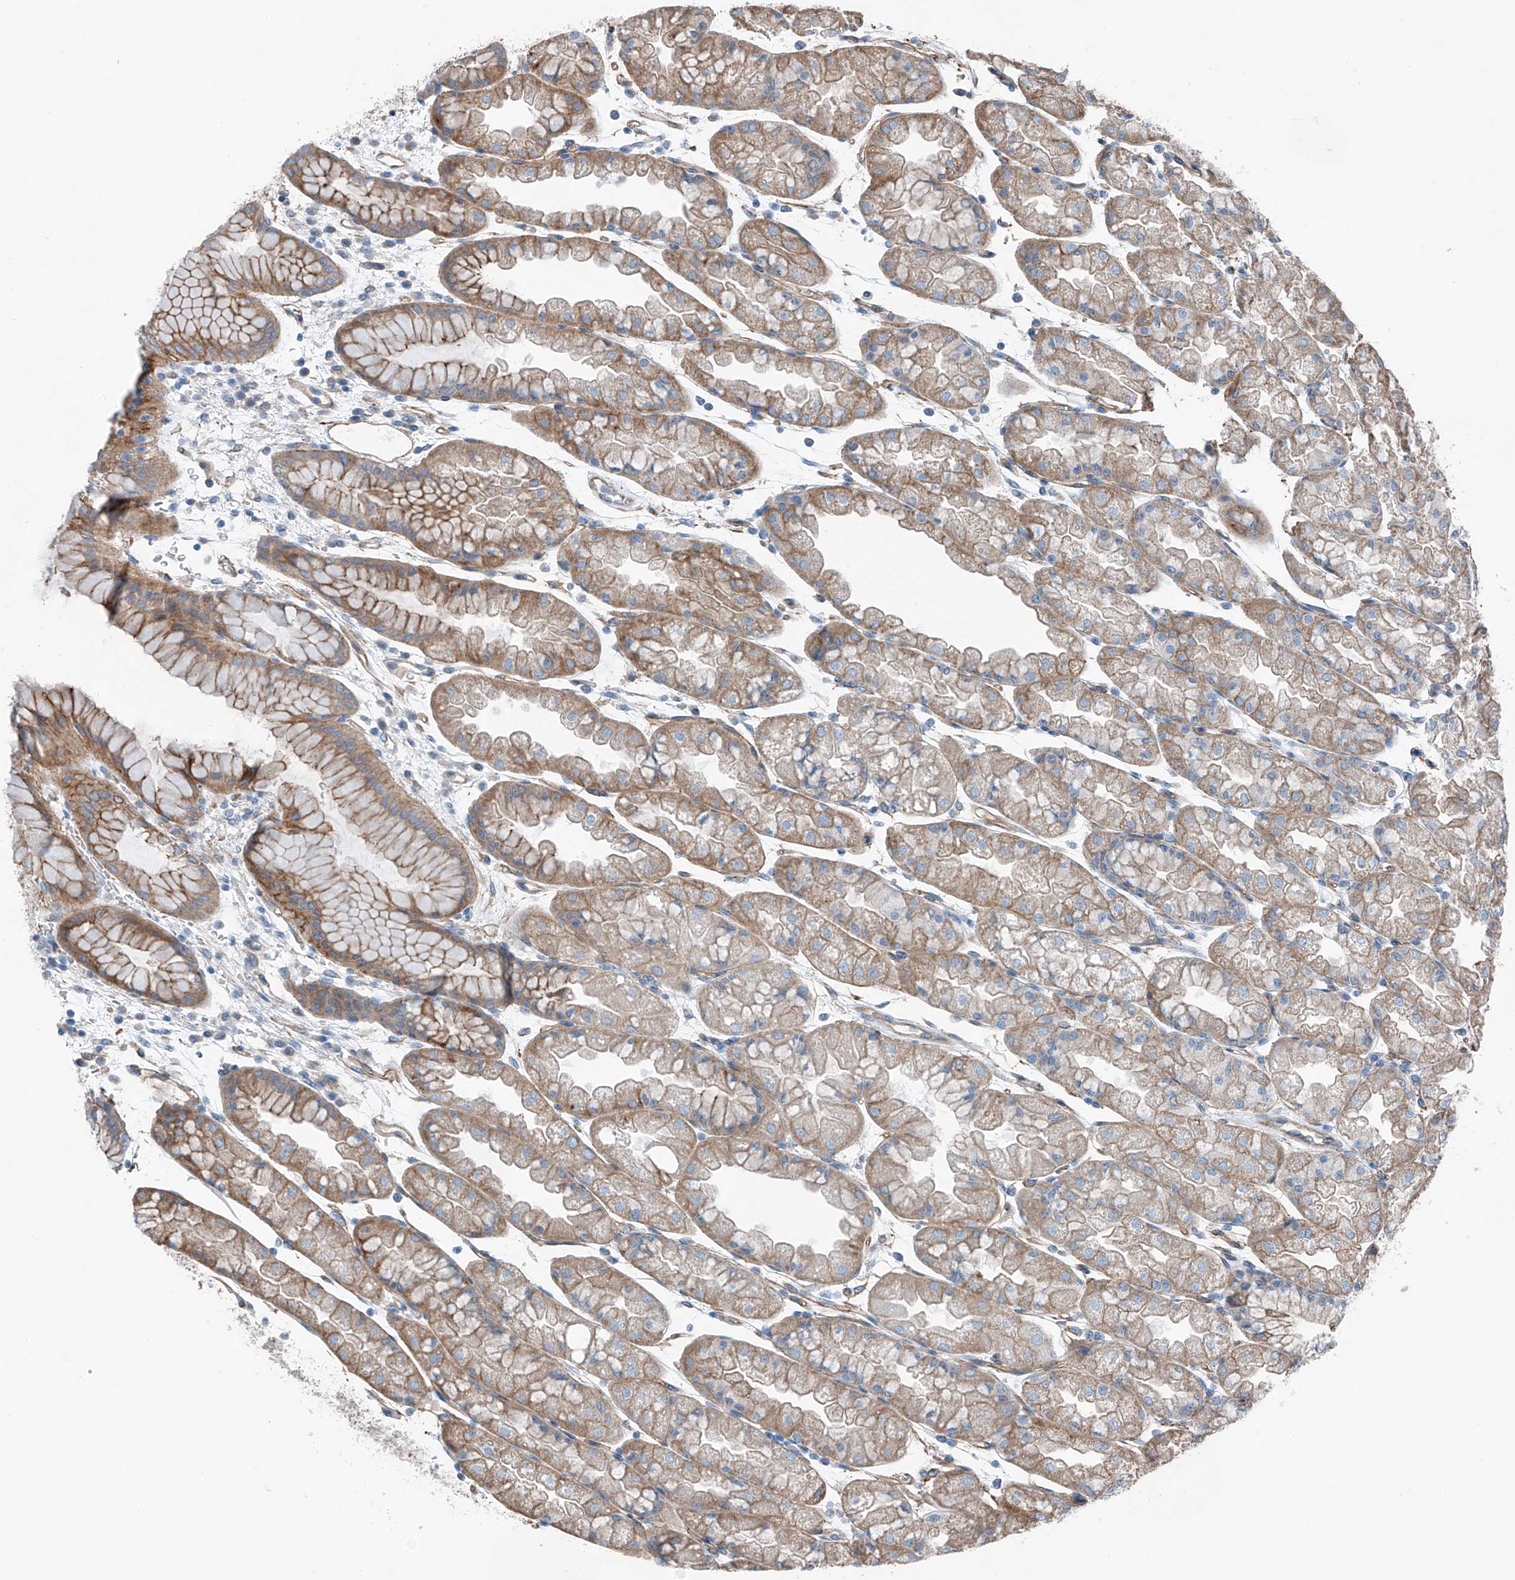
{"staining": {"intensity": "strong", "quantity": "25%-75%", "location": "cytoplasmic/membranous"}, "tissue": "stomach", "cell_type": "Glandular cells", "image_type": "normal", "snomed": [{"axis": "morphology", "description": "Normal tissue, NOS"}, {"axis": "topography", "description": "Stomach, upper"}], "caption": "Protein staining demonstrates strong cytoplasmic/membranous positivity in approximately 25%-75% of glandular cells in normal stomach. (DAB = brown stain, brightfield microscopy at high magnification).", "gene": "THEMIS2", "patient": {"sex": "male", "age": 47}}